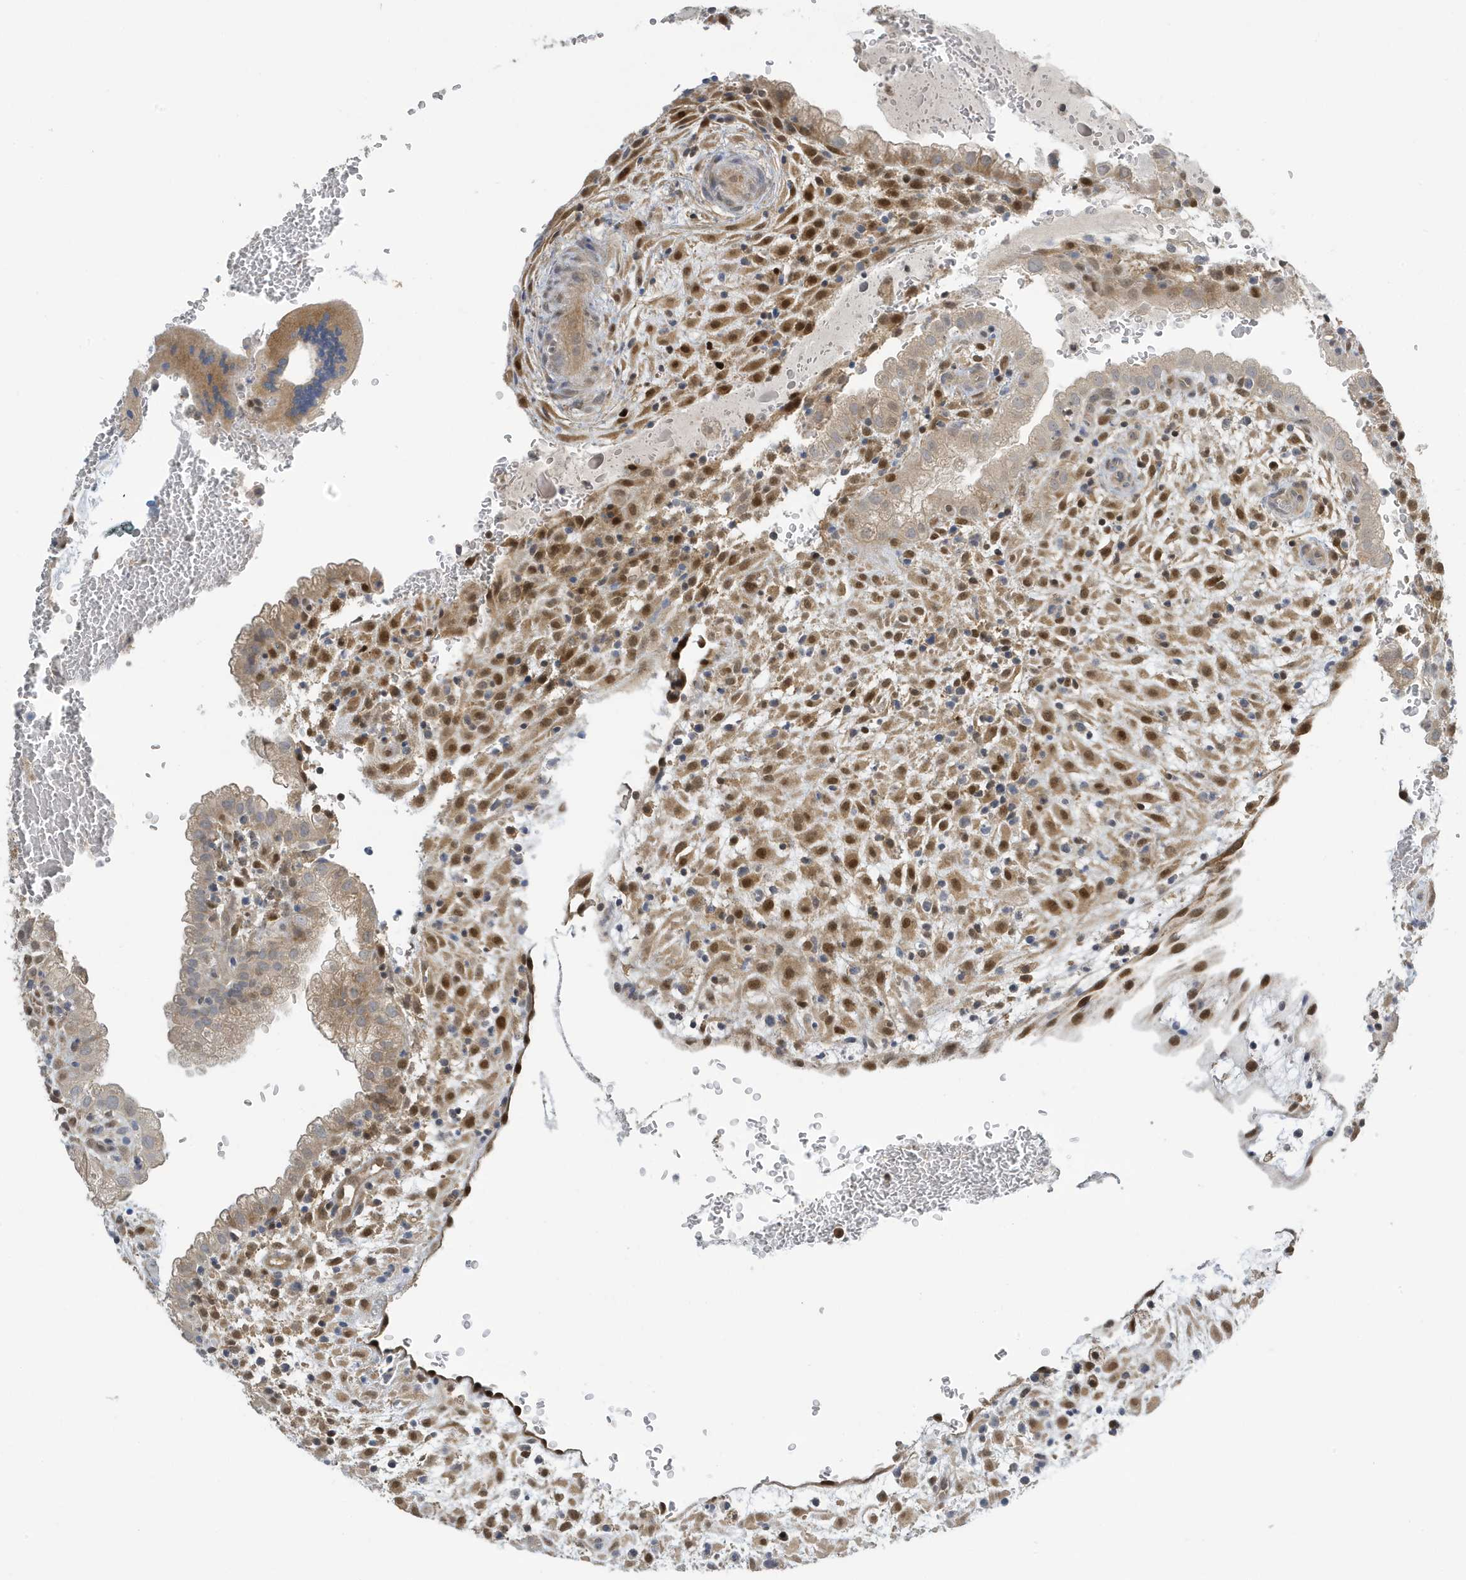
{"staining": {"intensity": "moderate", "quantity": "25%-75%", "location": "cytoplasmic/membranous,nuclear"}, "tissue": "placenta", "cell_type": "Decidual cells", "image_type": "normal", "snomed": [{"axis": "morphology", "description": "Normal tissue, NOS"}, {"axis": "topography", "description": "Placenta"}], "caption": "A high-resolution photomicrograph shows immunohistochemistry staining of normal placenta, which exhibits moderate cytoplasmic/membranous,nuclear staining in about 25%-75% of decidual cells.", "gene": "NCOA7", "patient": {"sex": "female", "age": 35}}